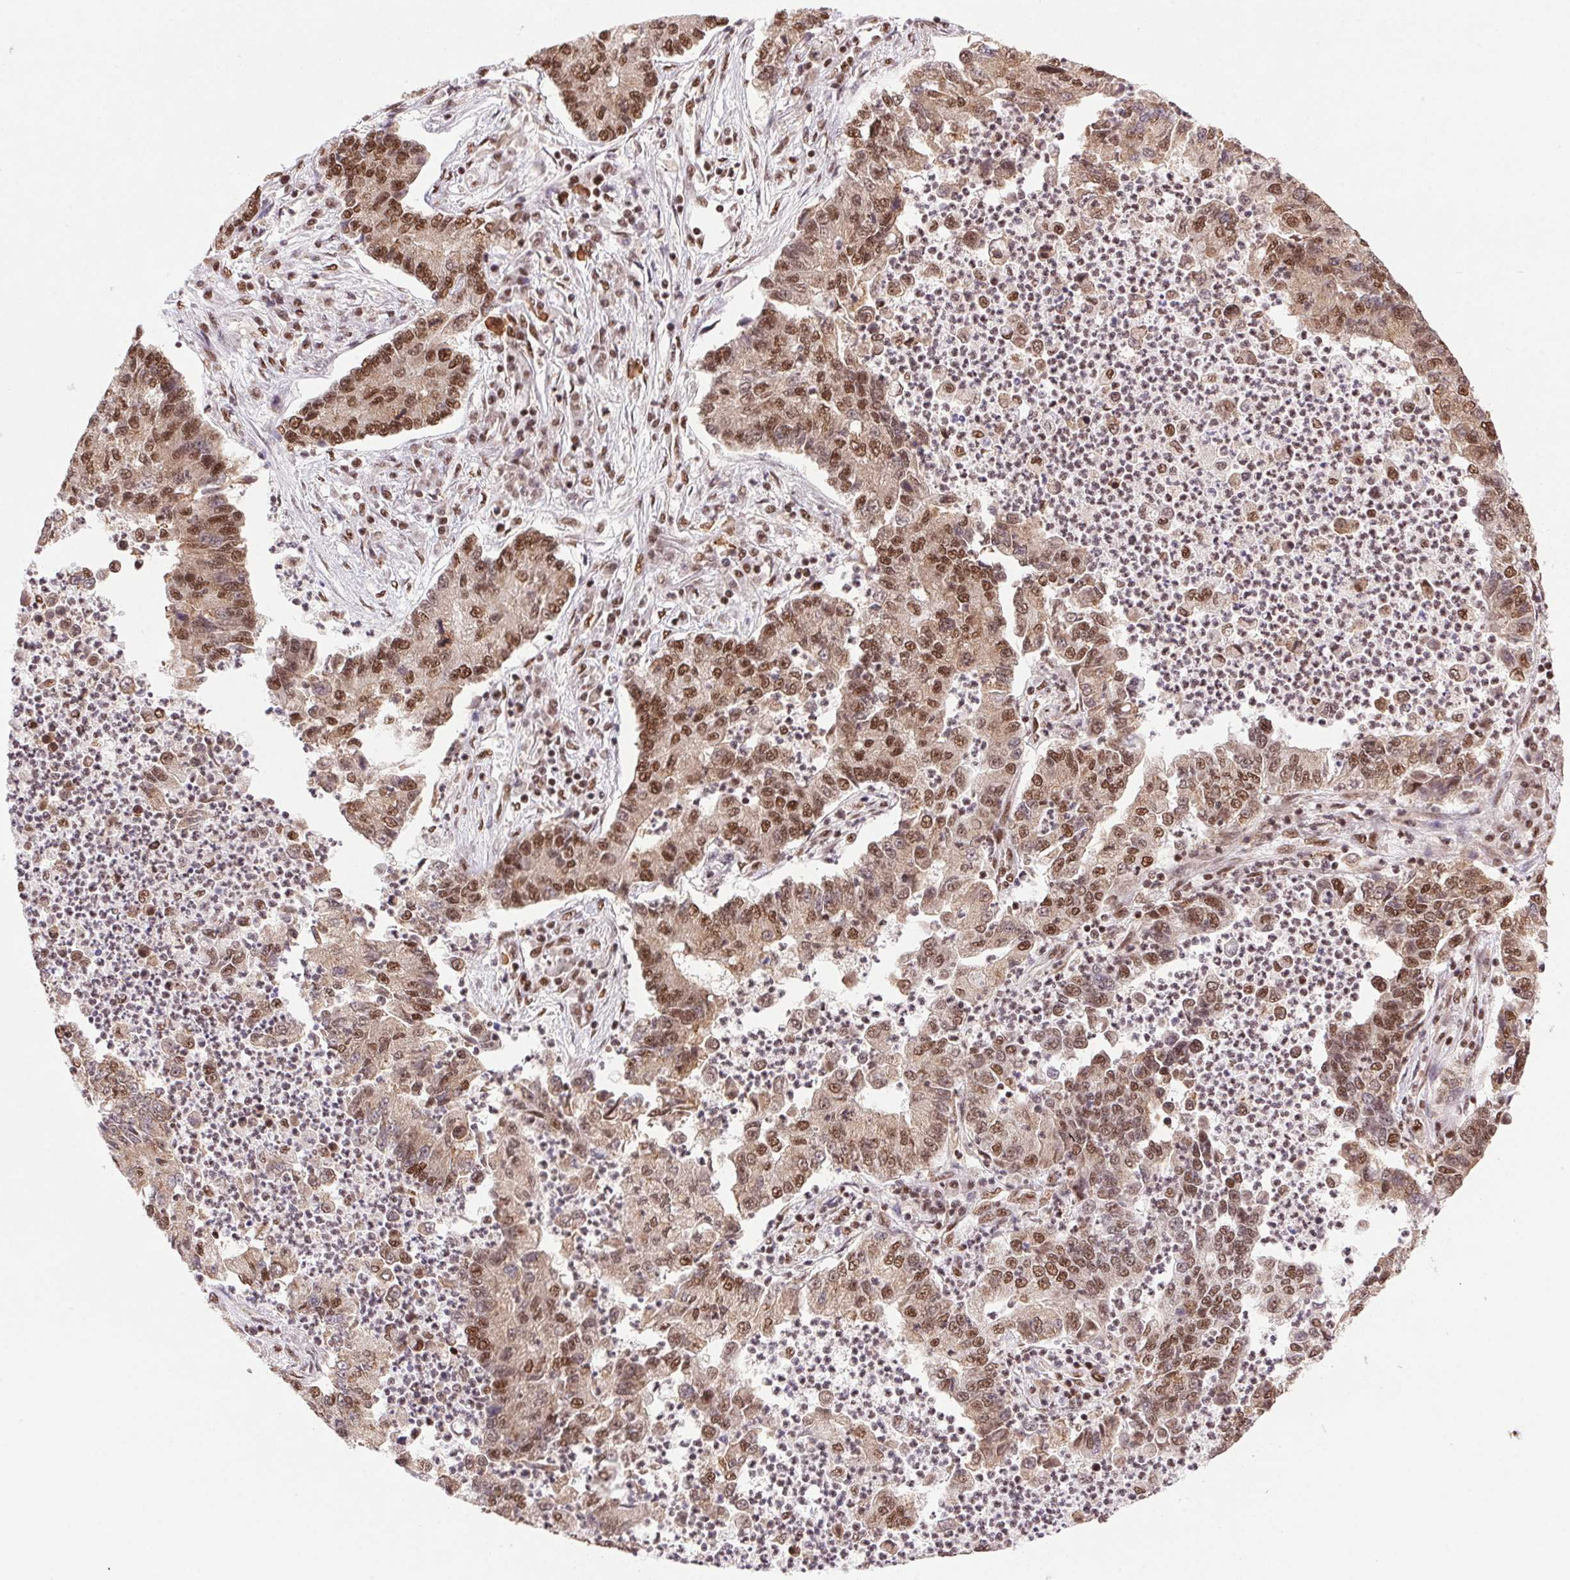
{"staining": {"intensity": "moderate", "quantity": ">75%", "location": "nuclear"}, "tissue": "lung cancer", "cell_type": "Tumor cells", "image_type": "cancer", "snomed": [{"axis": "morphology", "description": "Adenocarcinoma, NOS"}, {"axis": "topography", "description": "Lung"}], "caption": "This is a histology image of IHC staining of lung adenocarcinoma, which shows moderate expression in the nuclear of tumor cells.", "gene": "ZNF207", "patient": {"sex": "female", "age": 57}}